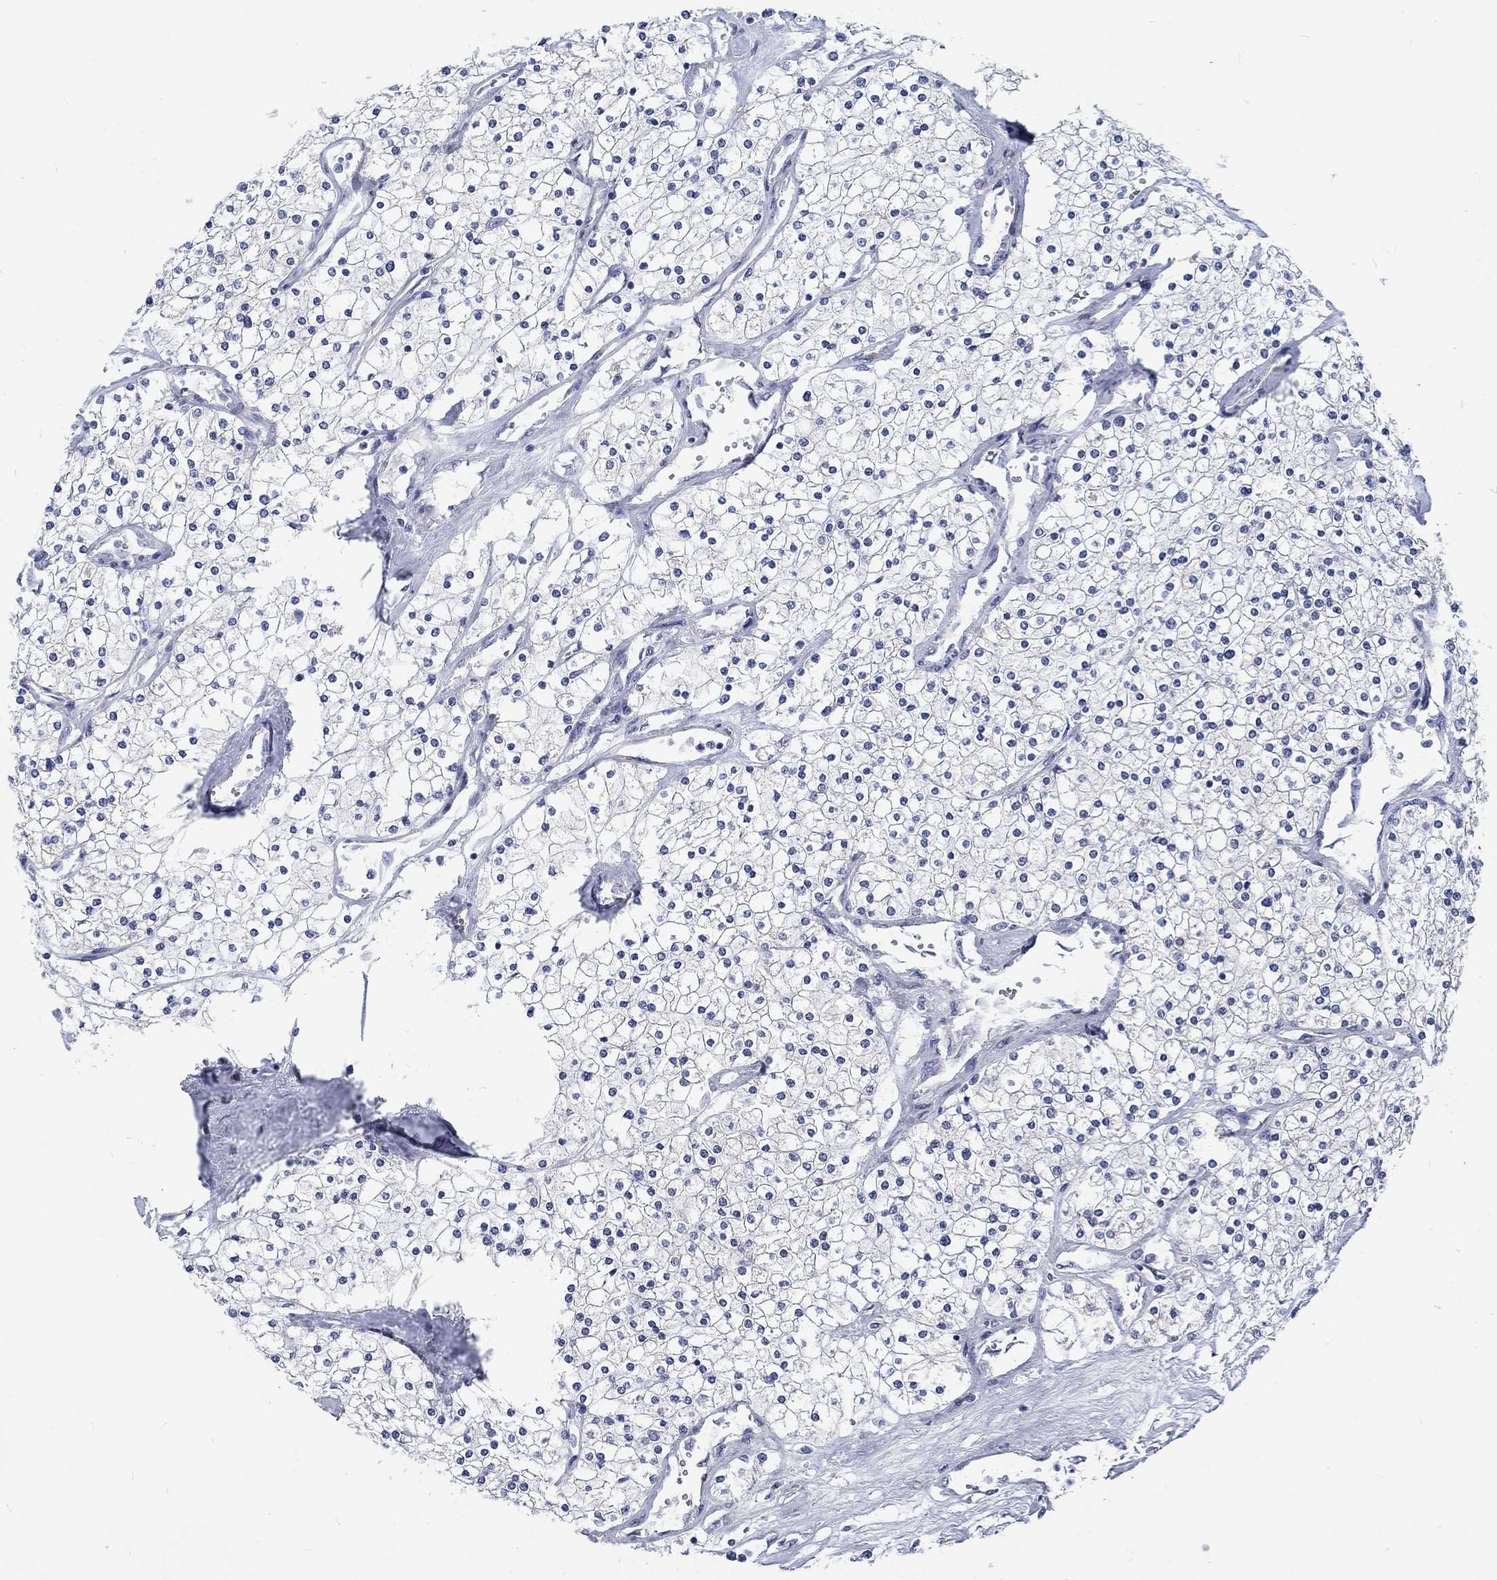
{"staining": {"intensity": "negative", "quantity": "none", "location": "none"}, "tissue": "renal cancer", "cell_type": "Tumor cells", "image_type": "cancer", "snomed": [{"axis": "morphology", "description": "Adenocarcinoma, NOS"}, {"axis": "topography", "description": "Kidney"}], "caption": "Renal cancer (adenocarcinoma) stained for a protein using immunohistochemistry (IHC) demonstrates no positivity tumor cells.", "gene": "MYBPC1", "patient": {"sex": "male", "age": 80}}